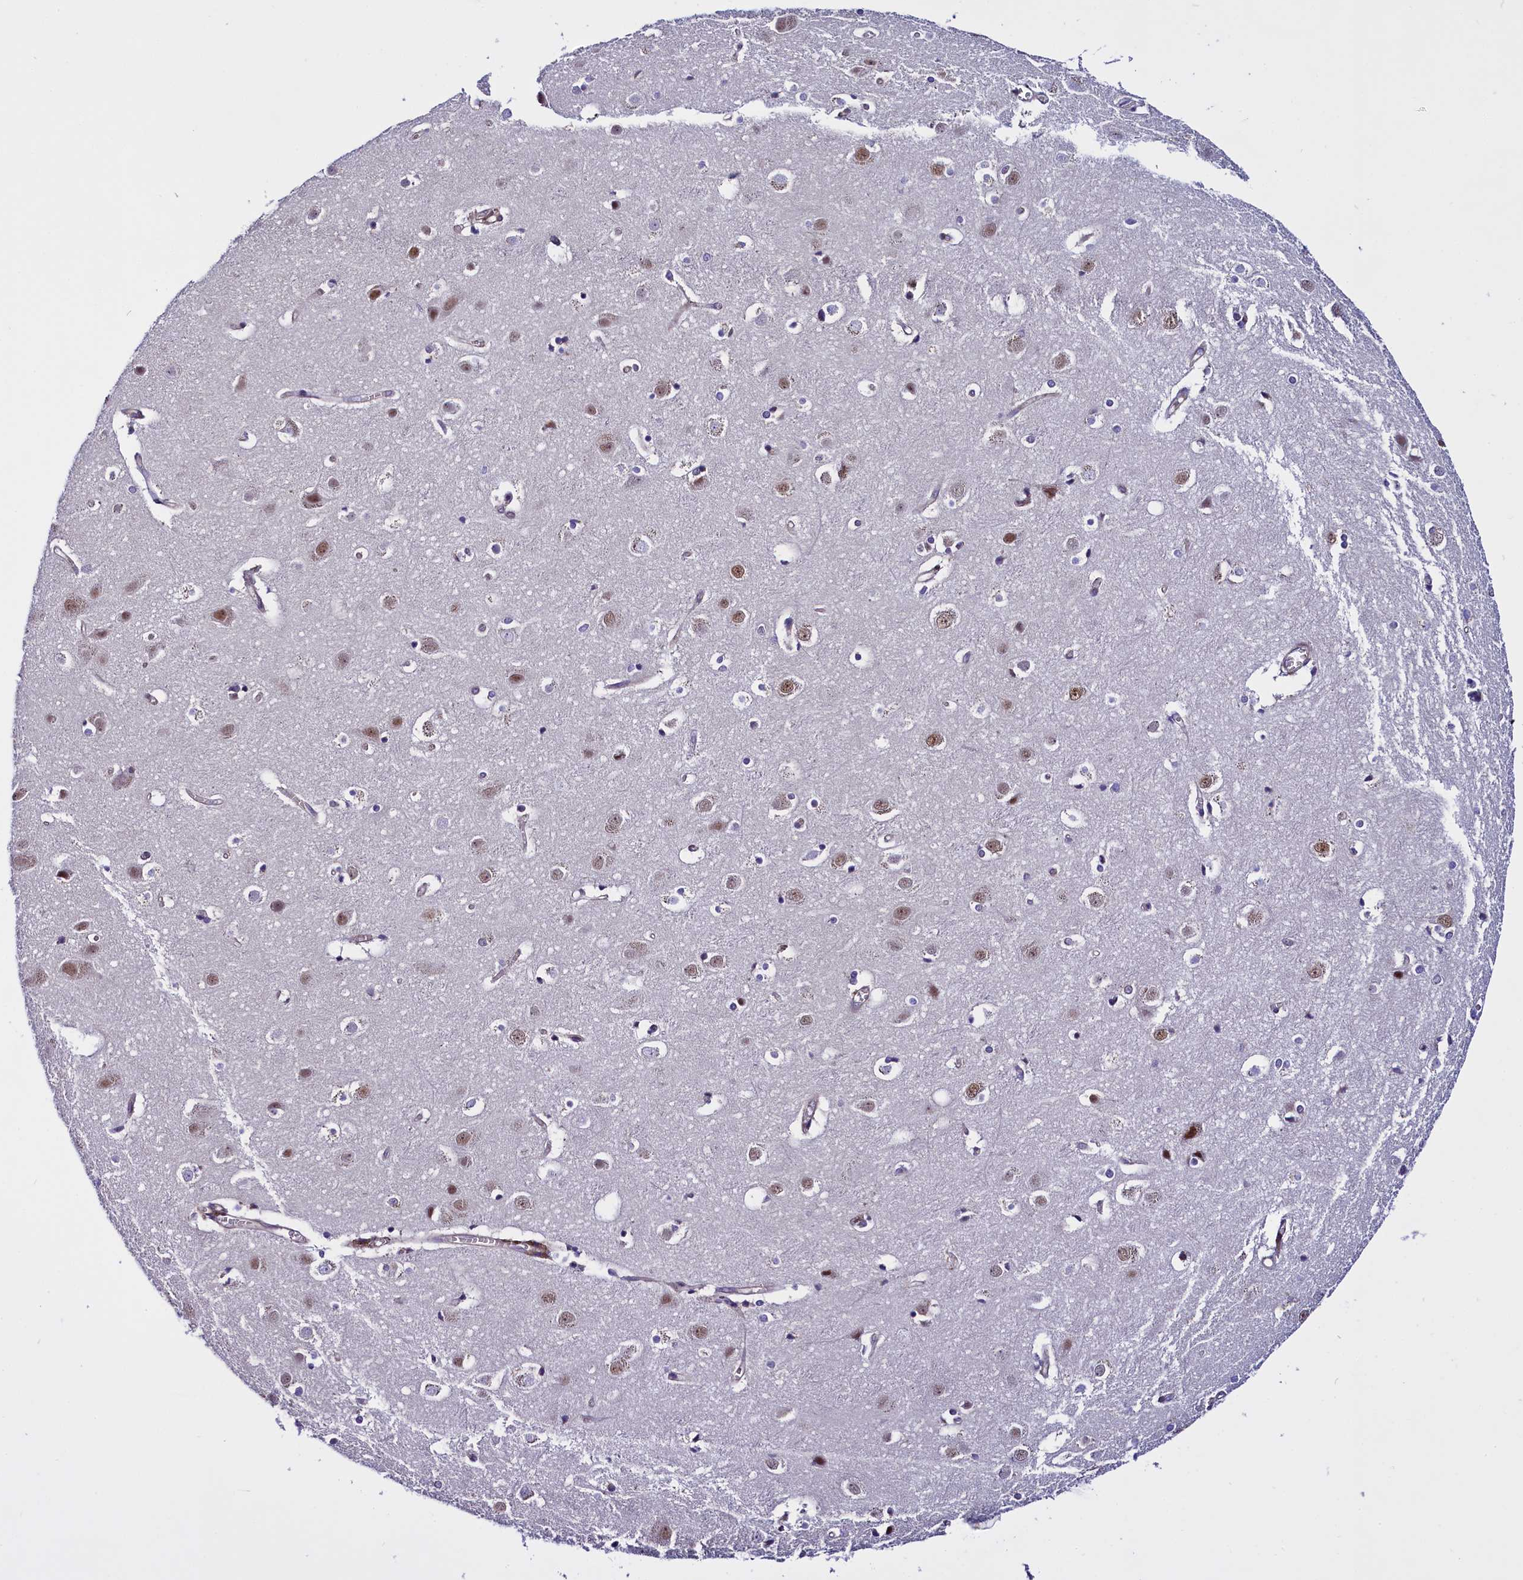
{"staining": {"intensity": "negative", "quantity": "none", "location": "none"}, "tissue": "cerebral cortex", "cell_type": "Endothelial cells", "image_type": "normal", "snomed": [{"axis": "morphology", "description": "Normal tissue, NOS"}, {"axis": "topography", "description": "Cerebral cortex"}], "caption": "IHC image of unremarkable human cerebral cortex stained for a protein (brown), which shows no expression in endothelial cells.", "gene": "UACA", "patient": {"sex": "male", "age": 54}}